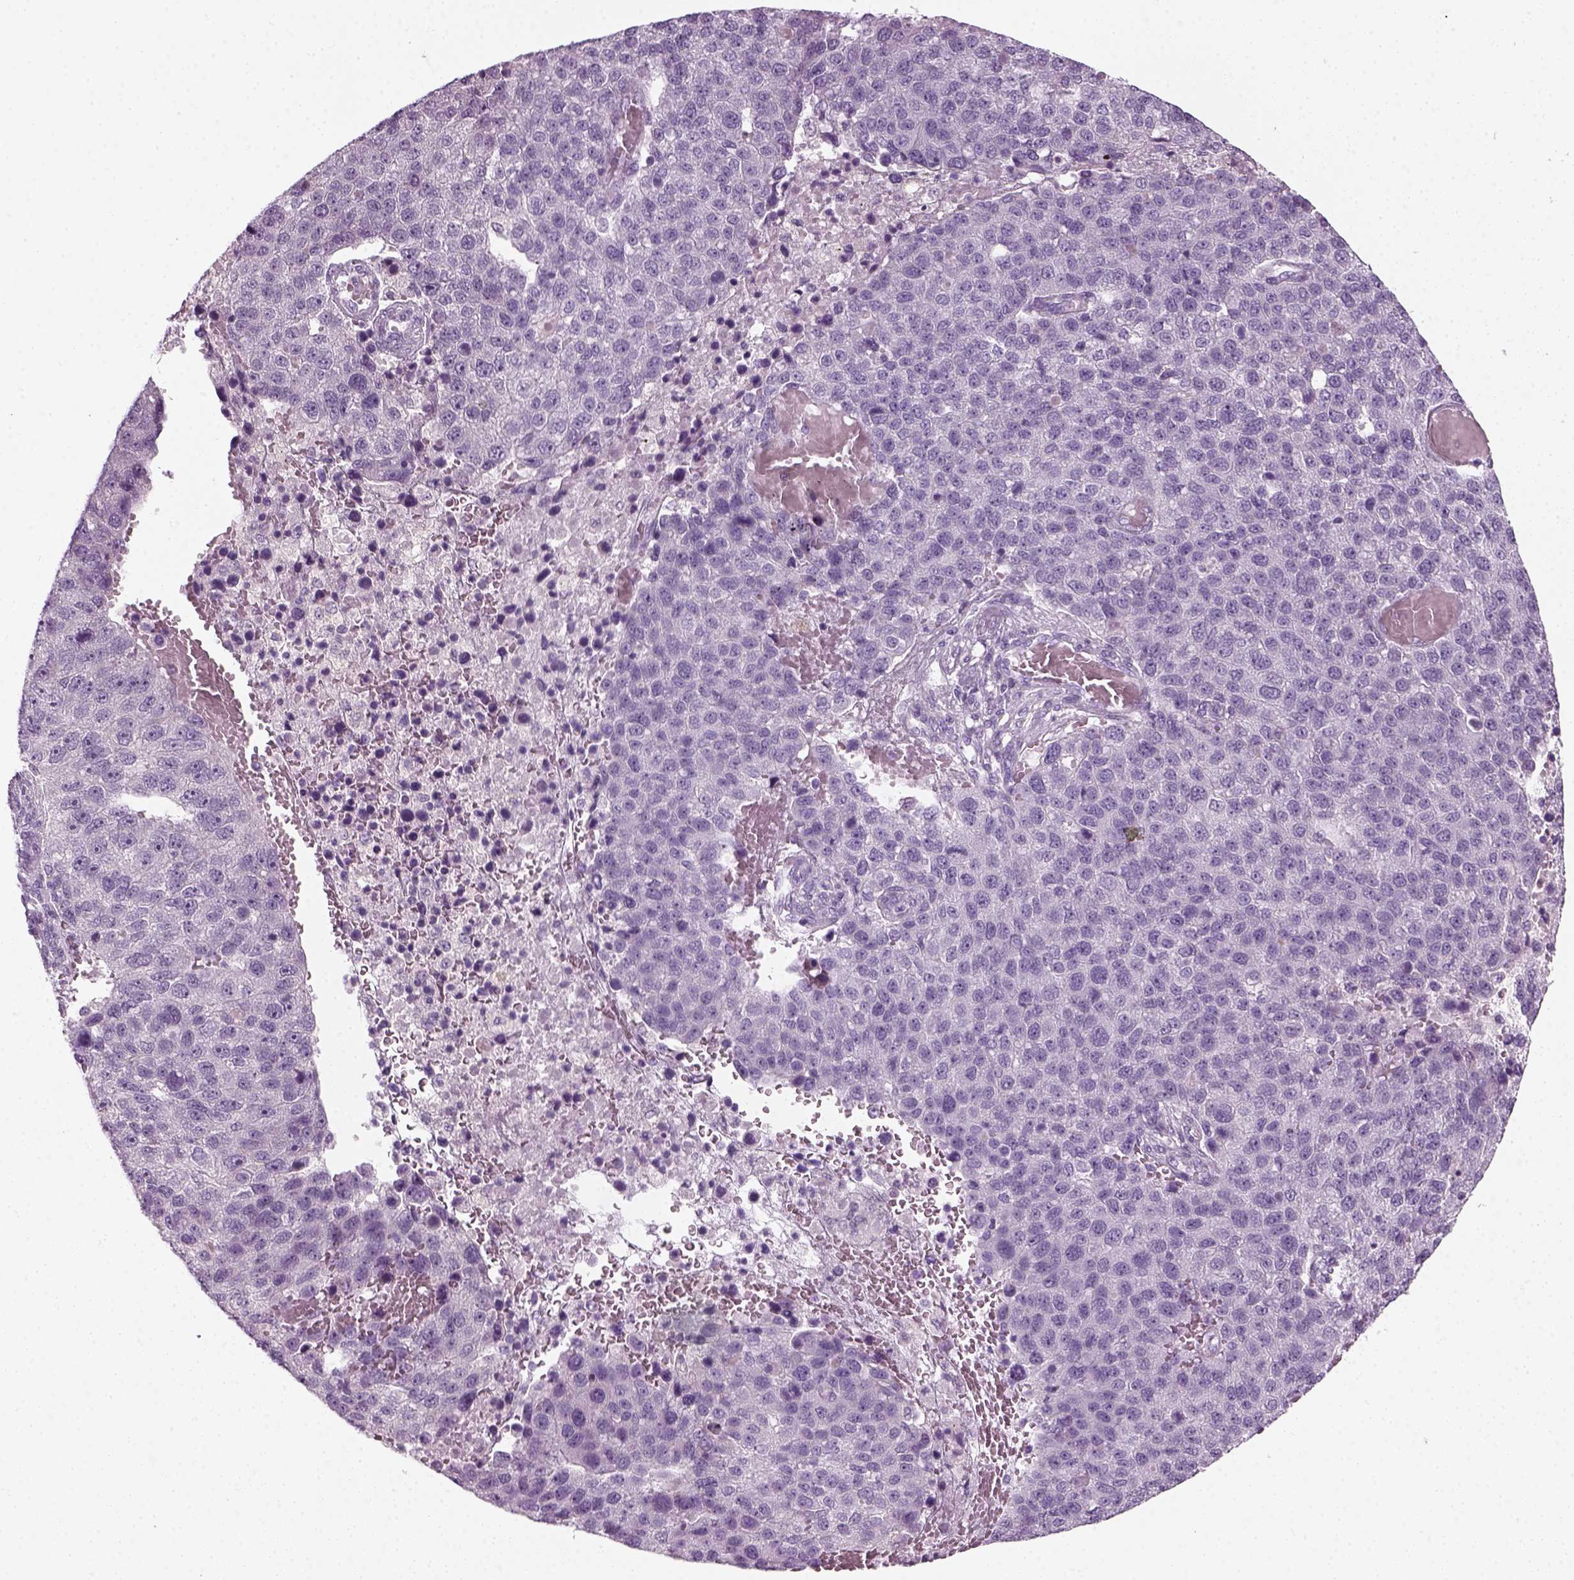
{"staining": {"intensity": "negative", "quantity": "none", "location": "none"}, "tissue": "pancreatic cancer", "cell_type": "Tumor cells", "image_type": "cancer", "snomed": [{"axis": "morphology", "description": "Adenocarcinoma, NOS"}, {"axis": "topography", "description": "Pancreas"}], "caption": "The photomicrograph reveals no staining of tumor cells in pancreatic cancer (adenocarcinoma).", "gene": "KRT75", "patient": {"sex": "female", "age": 61}}